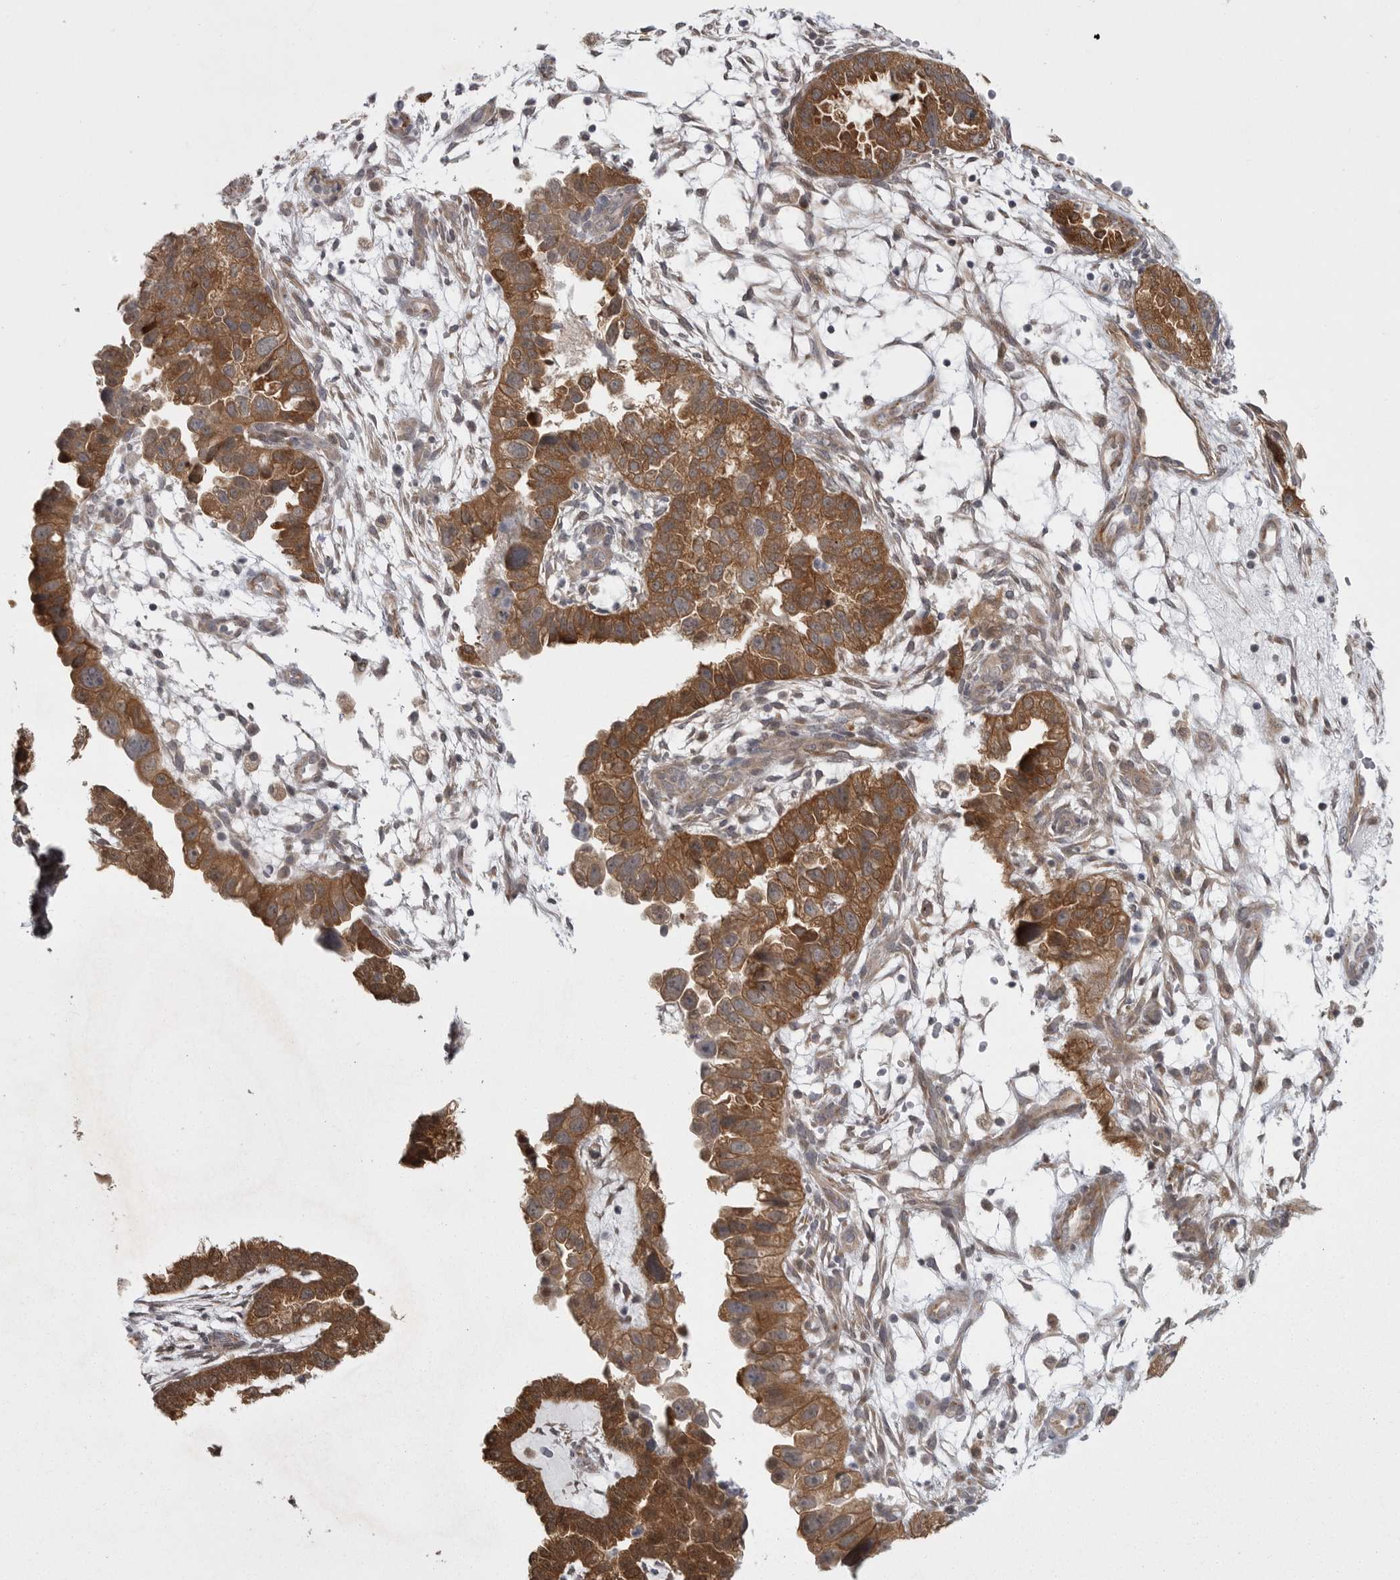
{"staining": {"intensity": "moderate", "quantity": "25%-75%", "location": "cytoplasmic/membranous"}, "tissue": "endometrial cancer", "cell_type": "Tumor cells", "image_type": "cancer", "snomed": [{"axis": "morphology", "description": "Adenocarcinoma, NOS"}, {"axis": "topography", "description": "Endometrium"}], "caption": "IHC staining of endometrial adenocarcinoma, which exhibits medium levels of moderate cytoplasmic/membranous positivity in approximately 25%-75% of tumor cells indicating moderate cytoplasmic/membranous protein expression. The staining was performed using DAB (brown) for protein detection and nuclei were counterstained in hematoxylin (blue).", "gene": "PPP1R9A", "patient": {"sex": "female", "age": 85}}